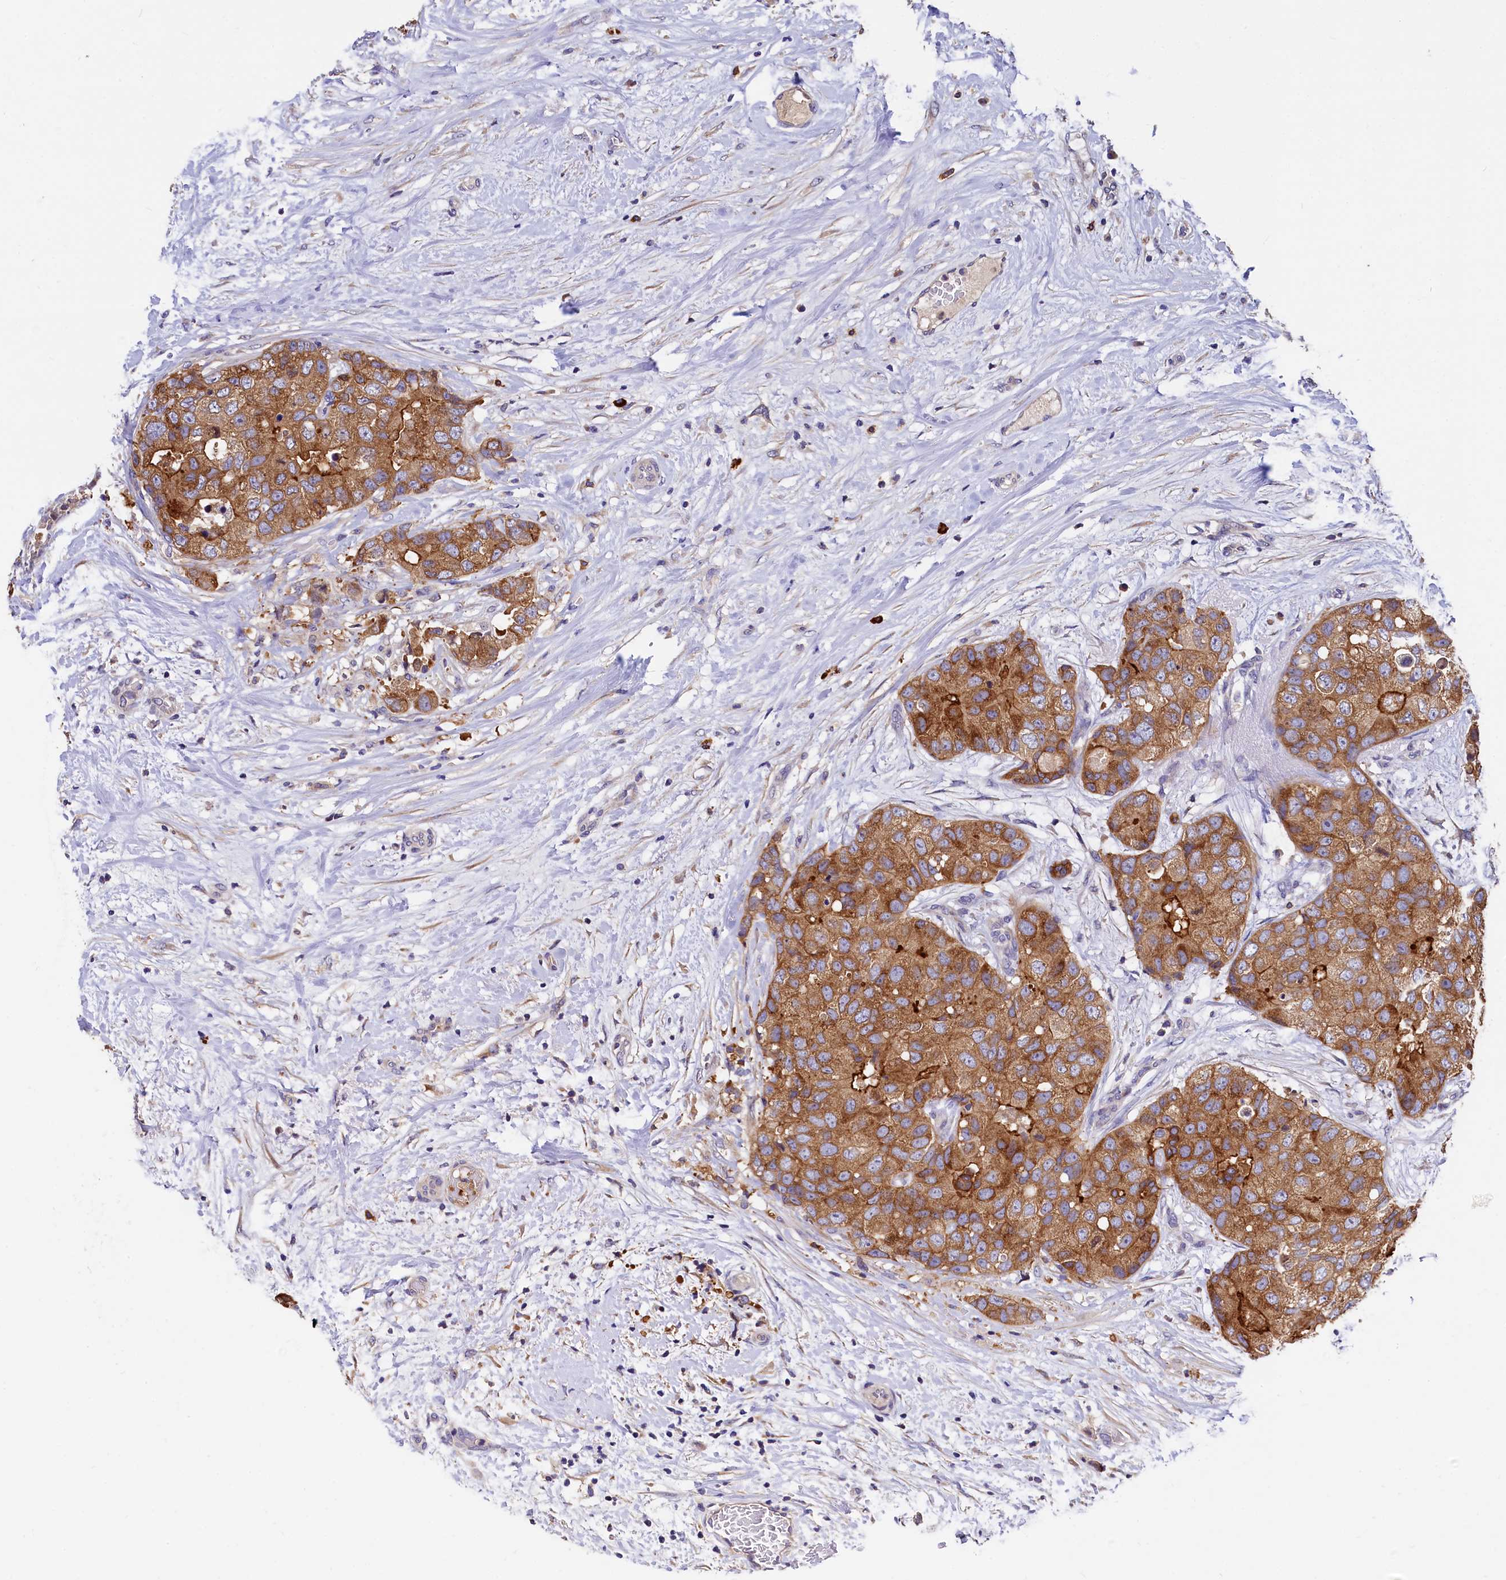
{"staining": {"intensity": "moderate", "quantity": ">75%", "location": "cytoplasmic/membranous"}, "tissue": "breast cancer", "cell_type": "Tumor cells", "image_type": "cancer", "snomed": [{"axis": "morphology", "description": "Duct carcinoma"}, {"axis": "topography", "description": "Breast"}], "caption": "Moderate cytoplasmic/membranous staining for a protein is seen in approximately >75% of tumor cells of breast cancer (intraductal carcinoma) using IHC.", "gene": "EPS8L2", "patient": {"sex": "female", "age": 62}}